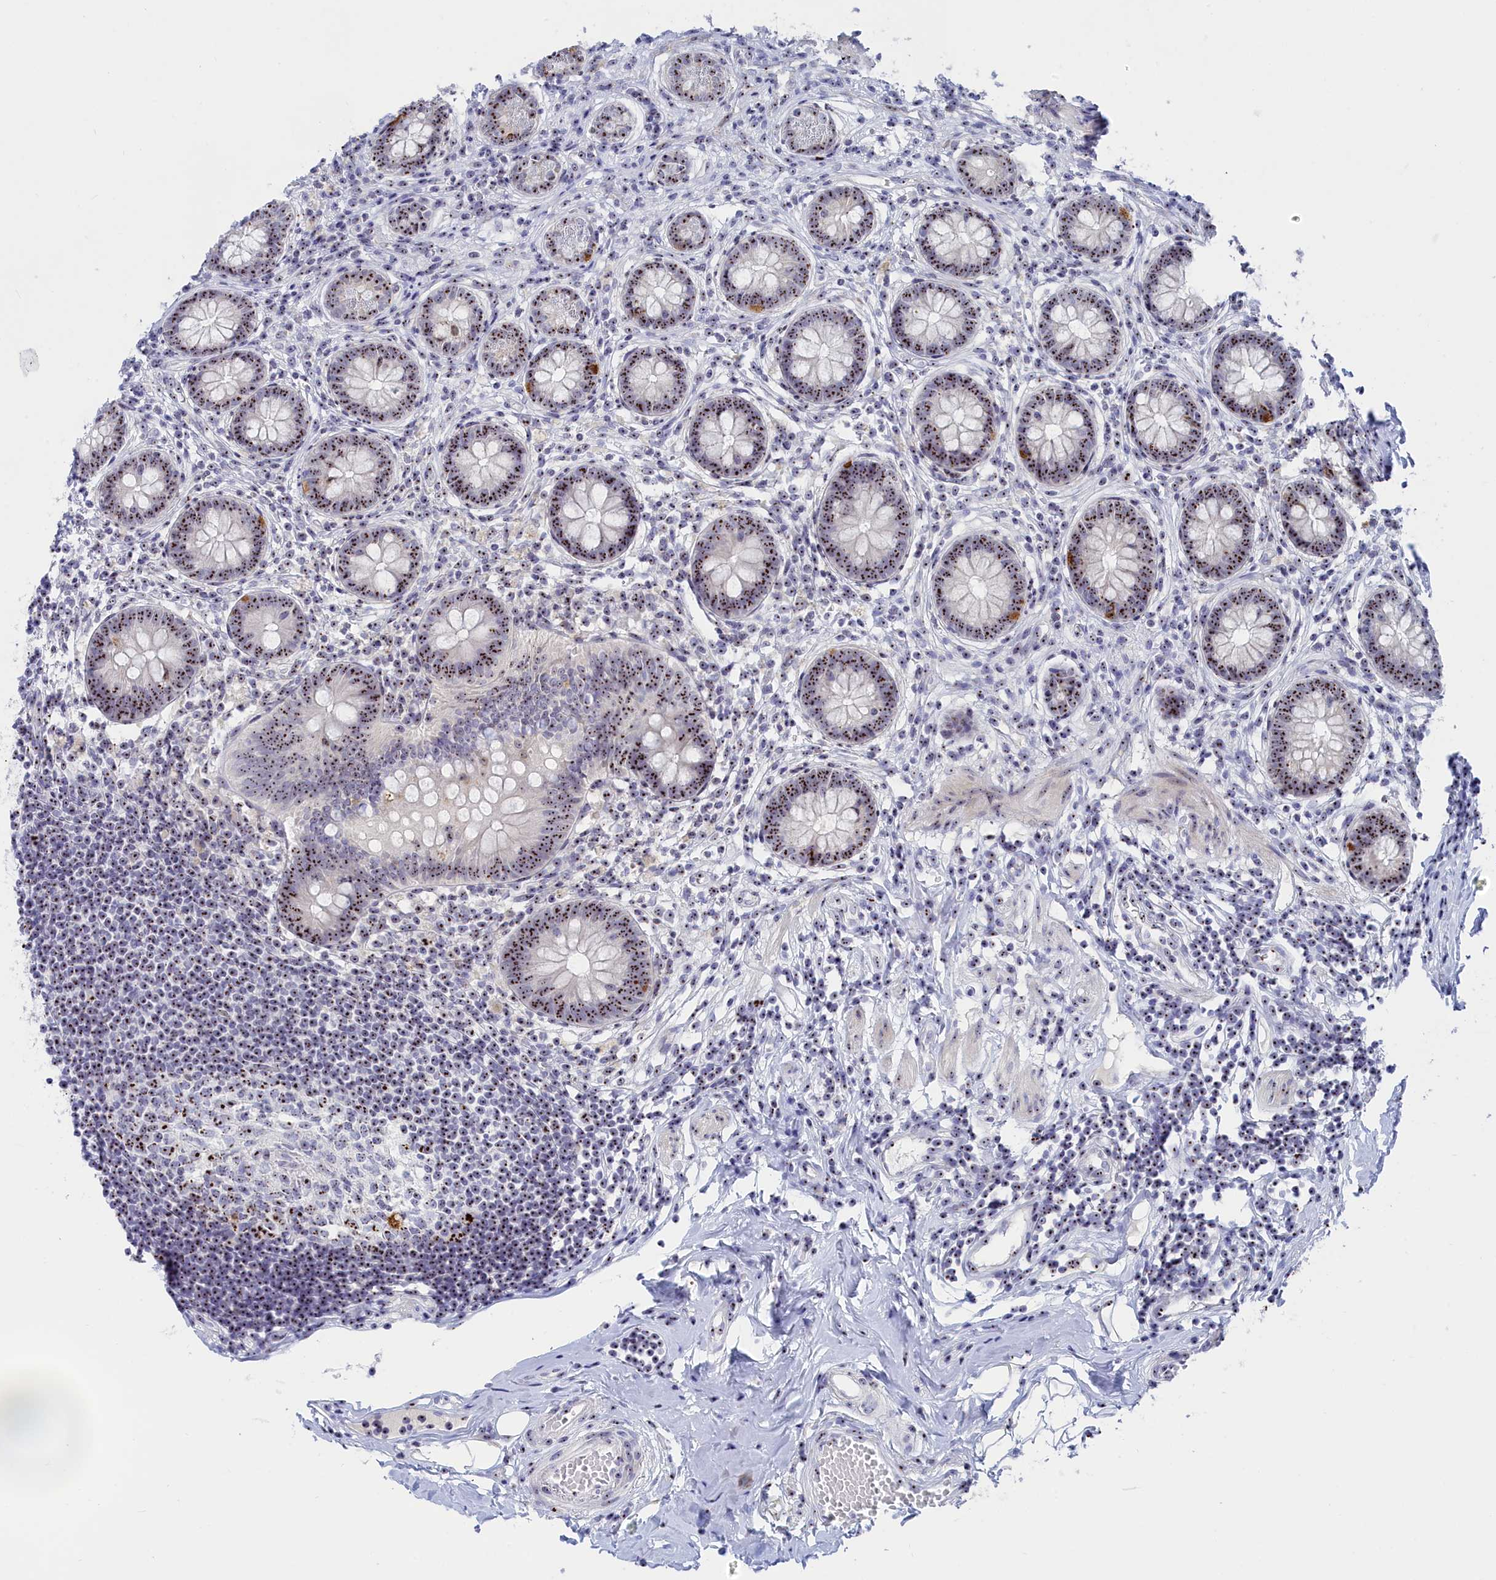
{"staining": {"intensity": "strong", "quantity": ">75%", "location": "nuclear"}, "tissue": "appendix", "cell_type": "Glandular cells", "image_type": "normal", "snomed": [{"axis": "morphology", "description": "Normal tissue, NOS"}, {"axis": "topography", "description": "Appendix"}], "caption": "Appendix stained with a protein marker demonstrates strong staining in glandular cells.", "gene": "RSL1D1", "patient": {"sex": "female", "age": 62}}